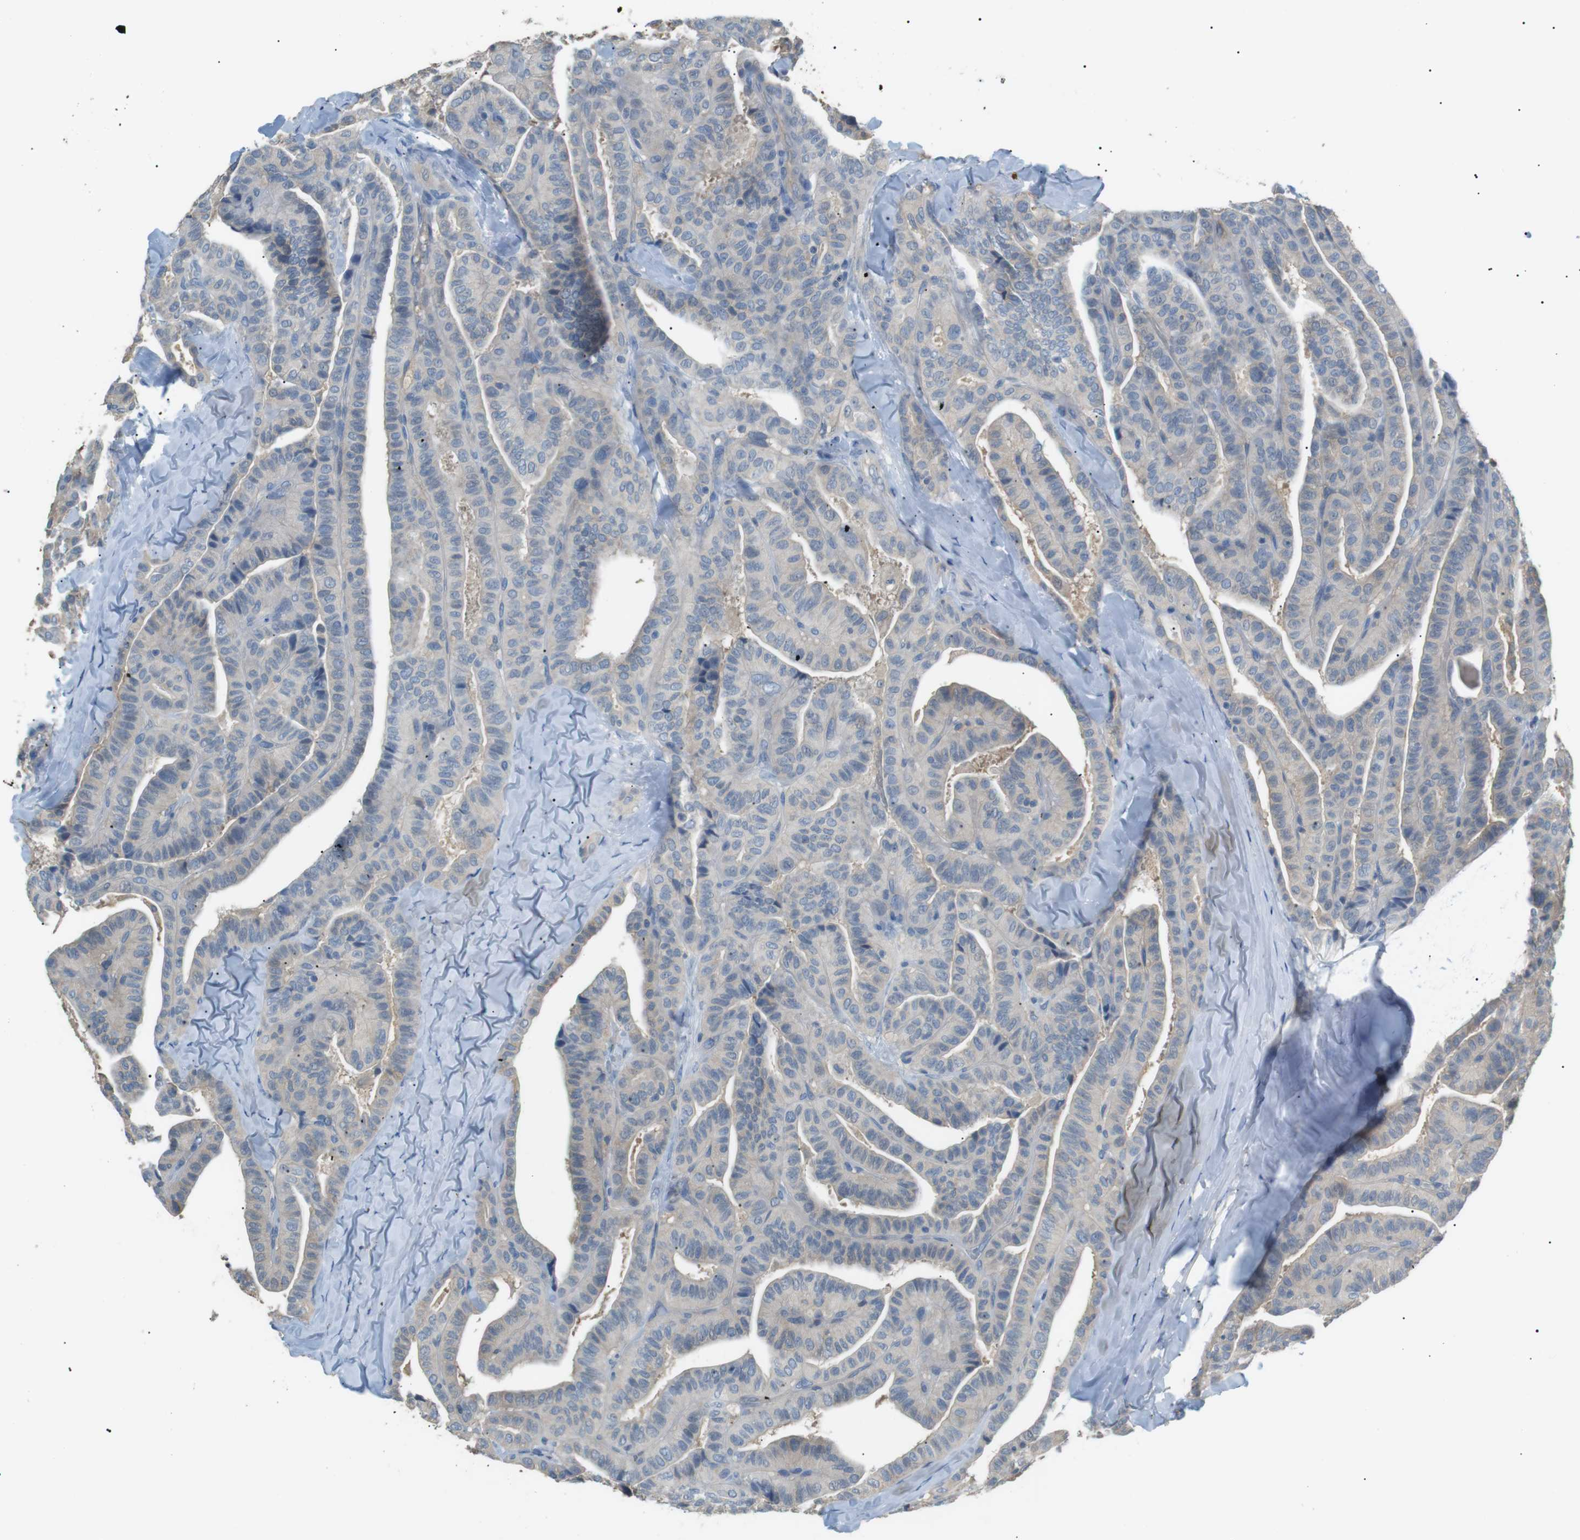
{"staining": {"intensity": "moderate", "quantity": "<25%", "location": "cytoplasmic/membranous"}, "tissue": "thyroid cancer", "cell_type": "Tumor cells", "image_type": "cancer", "snomed": [{"axis": "morphology", "description": "Papillary adenocarcinoma, NOS"}, {"axis": "topography", "description": "Thyroid gland"}], "caption": "Immunohistochemistry (IHC) image of neoplastic tissue: thyroid papillary adenocarcinoma stained using immunohistochemistry (IHC) demonstrates low levels of moderate protein expression localized specifically in the cytoplasmic/membranous of tumor cells, appearing as a cytoplasmic/membranous brown color.", "gene": "CDH26", "patient": {"sex": "male", "age": 77}}